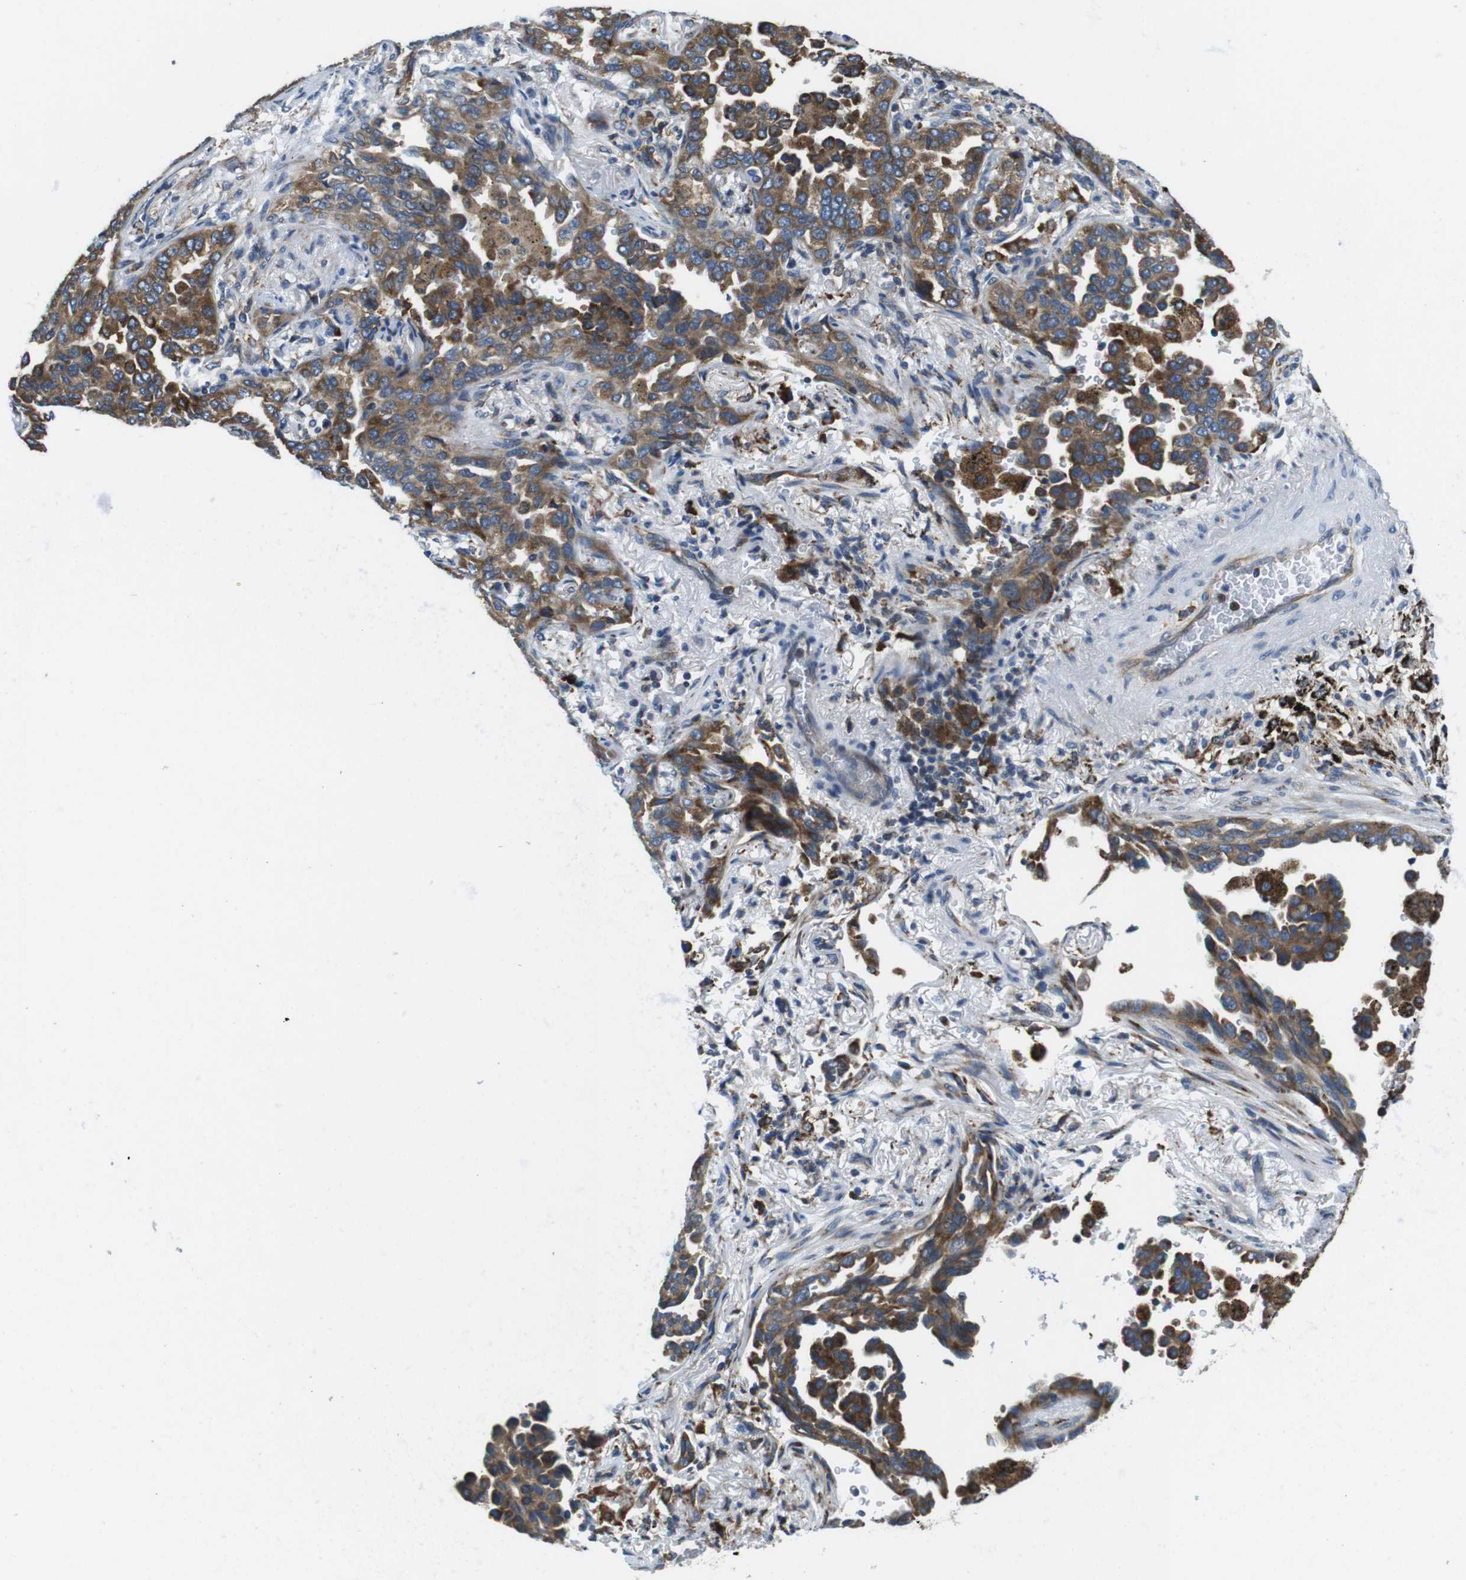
{"staining": {"intensity": "moderate", "quantity": ">75%", "location": "cytoplasmic/membranous"}, "tissue": "lung cancer", "cell_type": "Tumor cells", "image_type": "cancer", "snomed": [{"axis": "morphology", "description": "Normal tissue, NOS"}, {"axis": "morphology", "description": "Adenocarcinoma, NOS"}, {"axis": "topography", "description": "Lung"}], "caption": "Immunohistochemistry photomicrograph of neoplastic tissue: lung cancer (adenocarcinoma) stained using immunohistochemistry shows medium levels of moderate protein expression localized specifically in the cytoplasmic/membranous of tumor cells, appearing as a cytoplasmic/membranous brown color.", "gene": "UGGT1", "patient": {"sex": "male", "age": 59}}